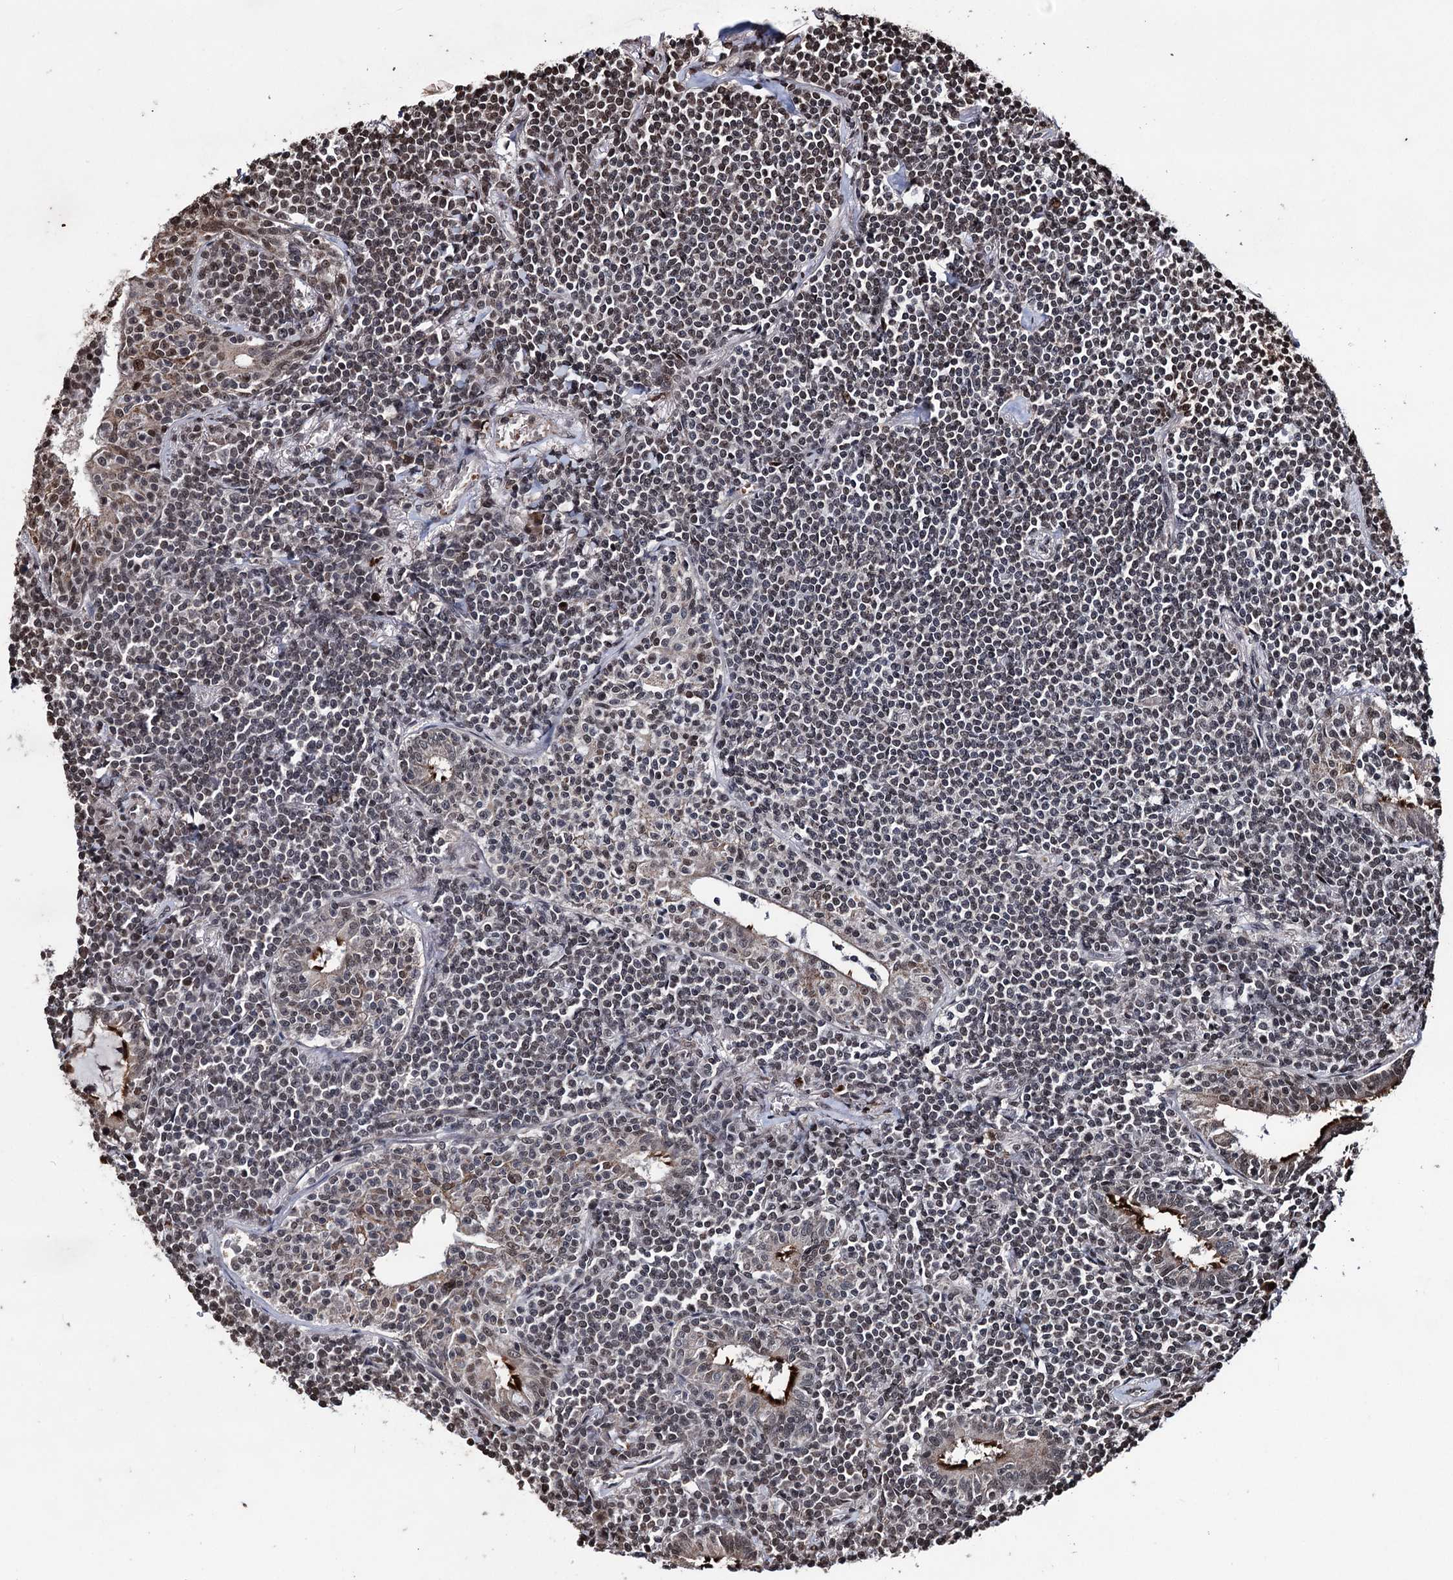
{"staining": {"intensity": "weak", "quantity": "<25%", "location": "nuclear"}, "tissue": "lymphoma", "cell_type": "Tumor cells", "image_type": "cancer", "snomed": [{"axis": "morphology", "description": "Malignant lymphoma, non-Hodgkin's type, Low grade"}, {"axis": "topography", "description": "Lung"}], "caption": "Tumor cells show no significant expression in lymphoma.", "gene": "EYA4", "patient": {"sex": "female", "age": 71}}